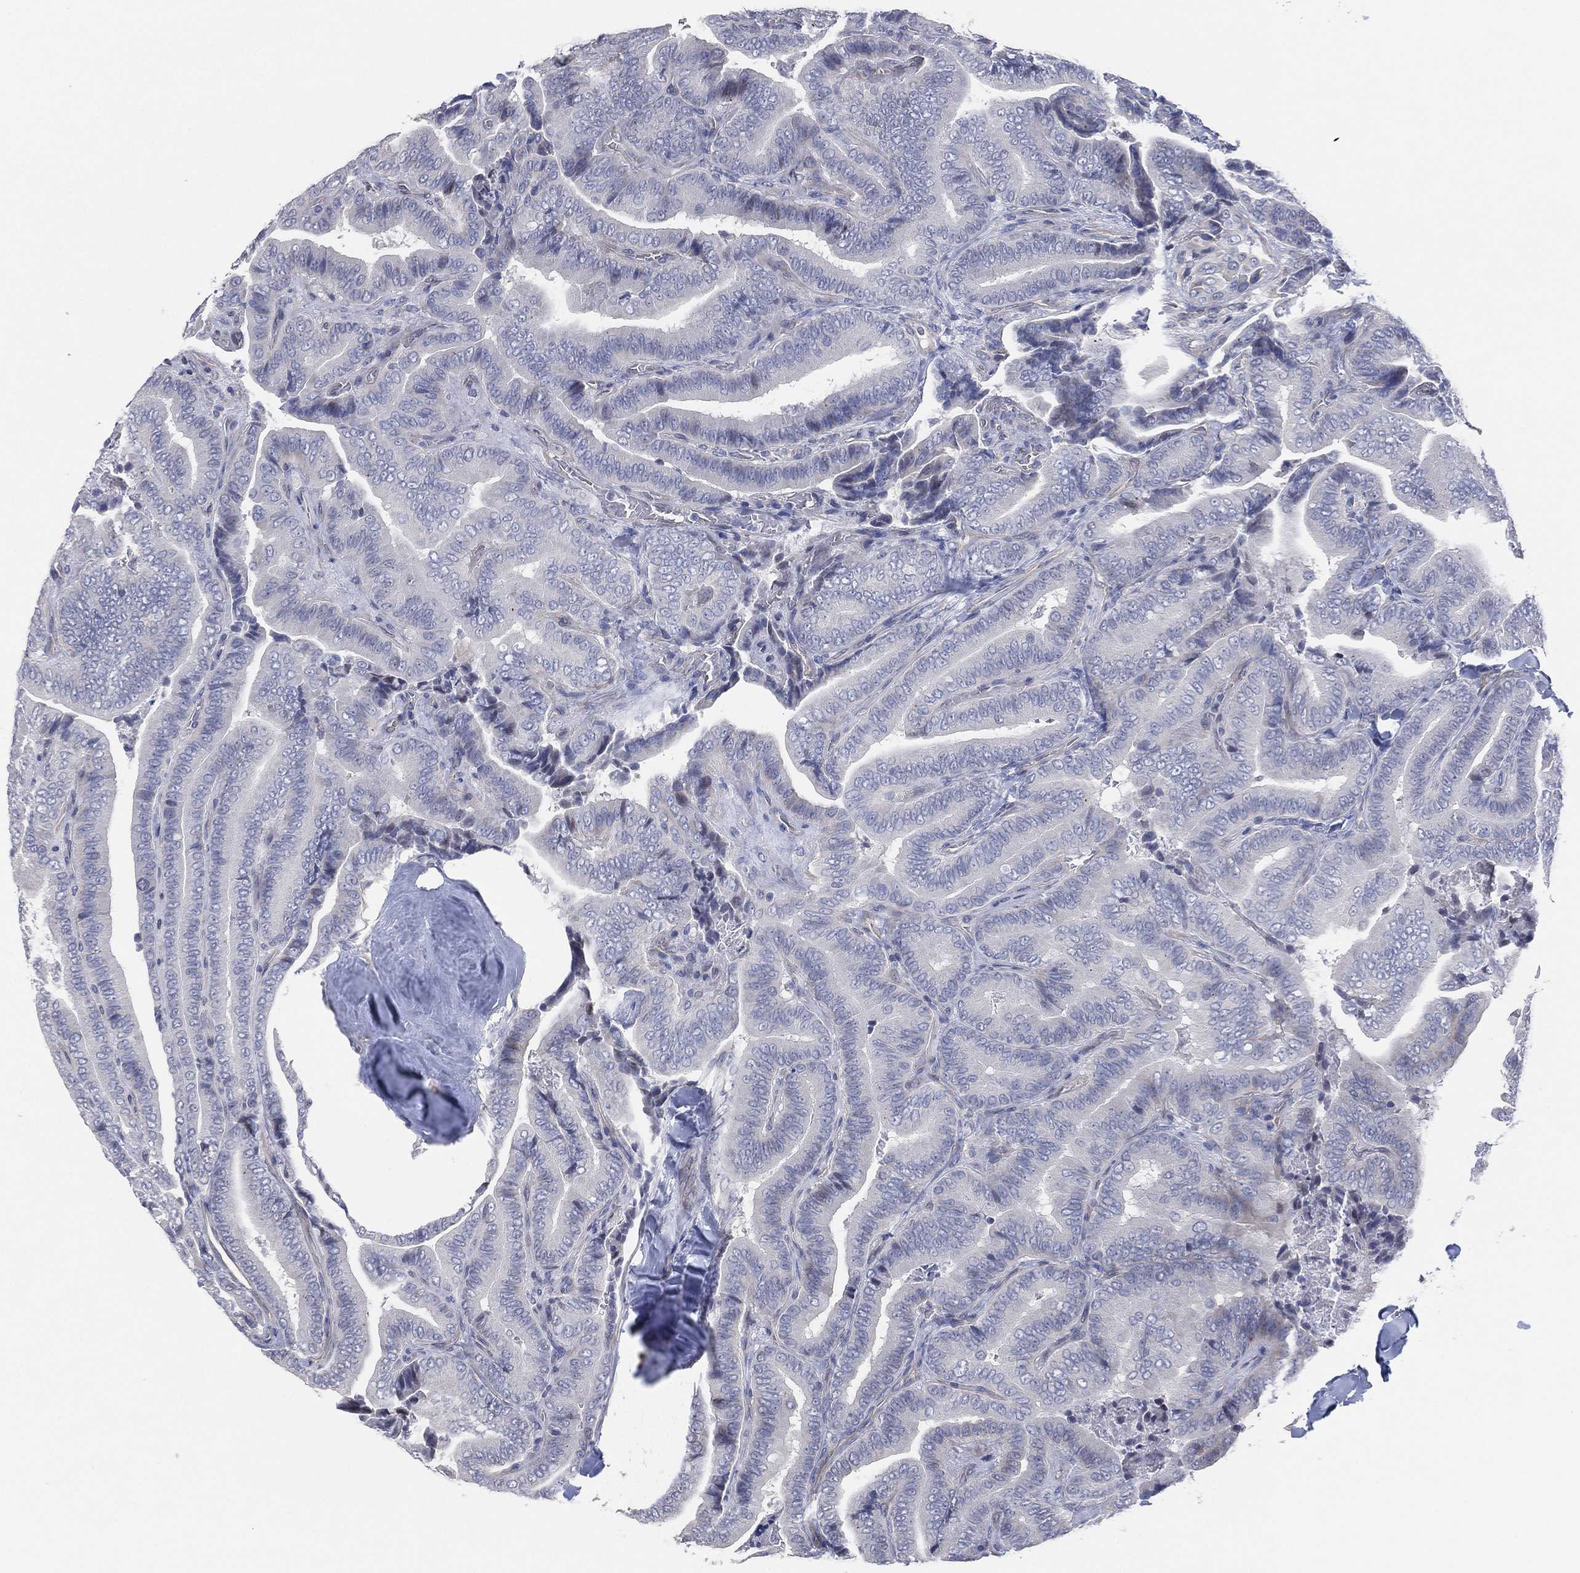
{"staining": {"intensity": "negative", "quantity": "none", "location": "none"}, "tissue": "thyroid cancer", "cell_type": "Tumor cells", "image_type": "cancer", "snomed": [{"axis": "morphology", "description": "Papillary adenocarcinoma, NOS"}, {"axis": "topography", "description": "Thyroid gland"}], "caption": "Immunohistochemical staining of human papillary adenocarcinoma (thyroid) displays no significant expression in tumor cells. The staining was performed using DAB to visualize the protein expression in brown, while the nuclei were stained in blue with hematoxylin (Magnification: 20x).", "gene": "CFTR", "patient": {"sex": "male", "age": 61}}